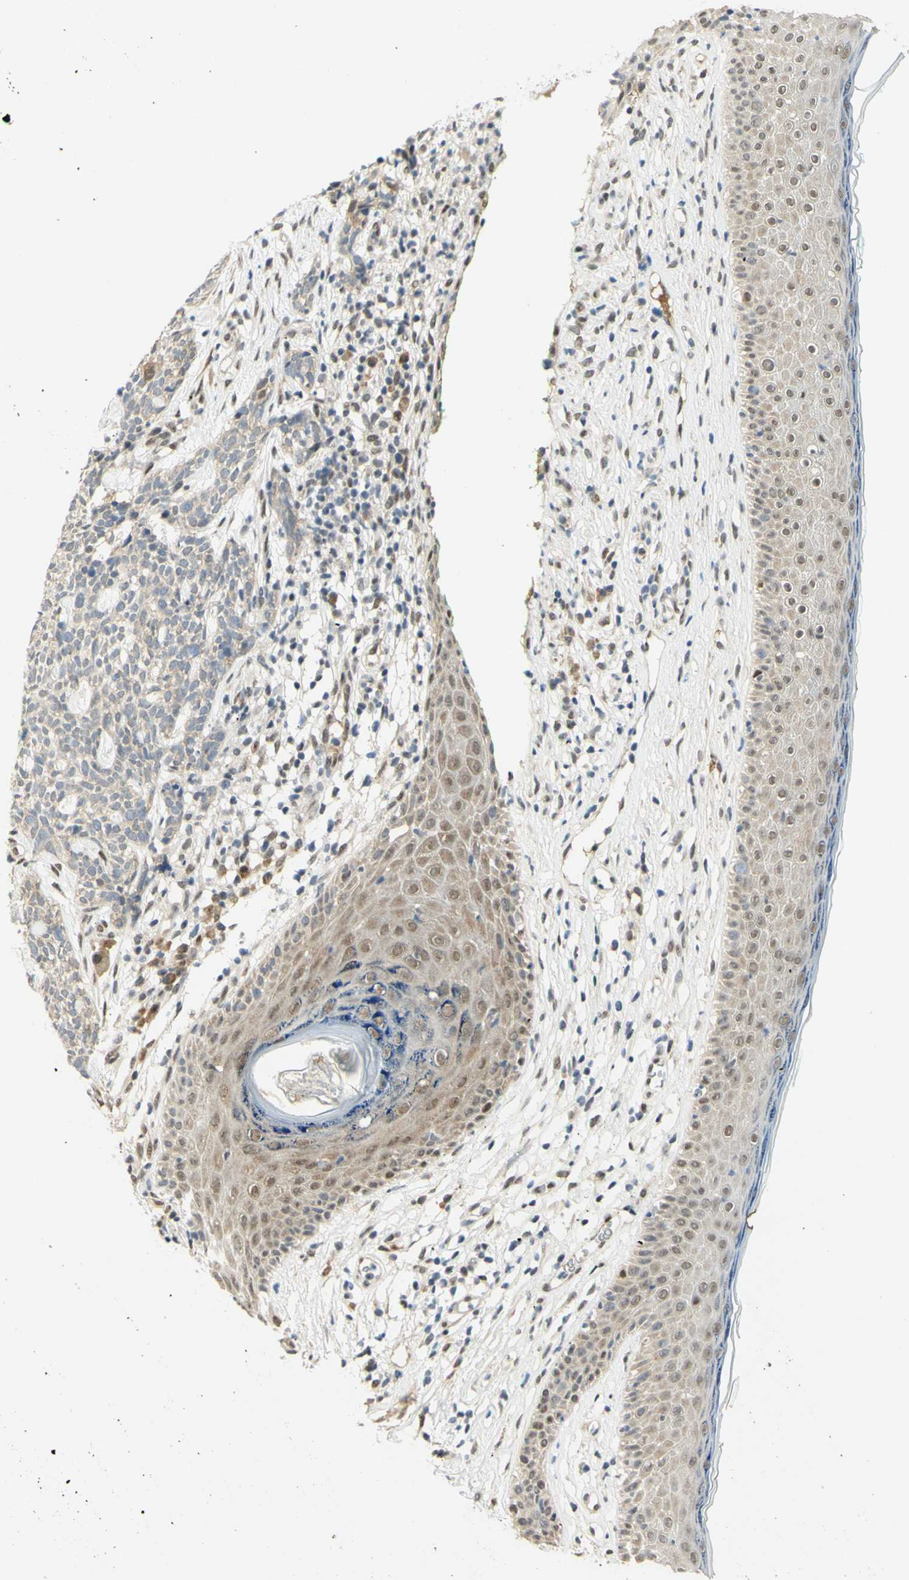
{"staining": {"intensity": "weak", "quantity": ">75%", "location": "cytoplasmic/membranous"}, "tissue": "skin cancer", "cell_type": "Tumor cells", "image_type": "cancer", "snomed": [{"axis": "morphology", "description": "Basal cell carcinoma"}, {"axis": "topography", "description": "Skin"}], "caption": "High-magnification brightfield microscopy of skin cancer (basal cell carcinoma) stained with DAB (3,3'-diaminobenzidine) (brown) and counterstained with hematoxylin (blue). tumor cells exhibit weak cytoplasmic/membranous staining is appreciated in about>75% of cells.", "gene": "DDX1", "patient": {"sex": "female", "age": 84}}